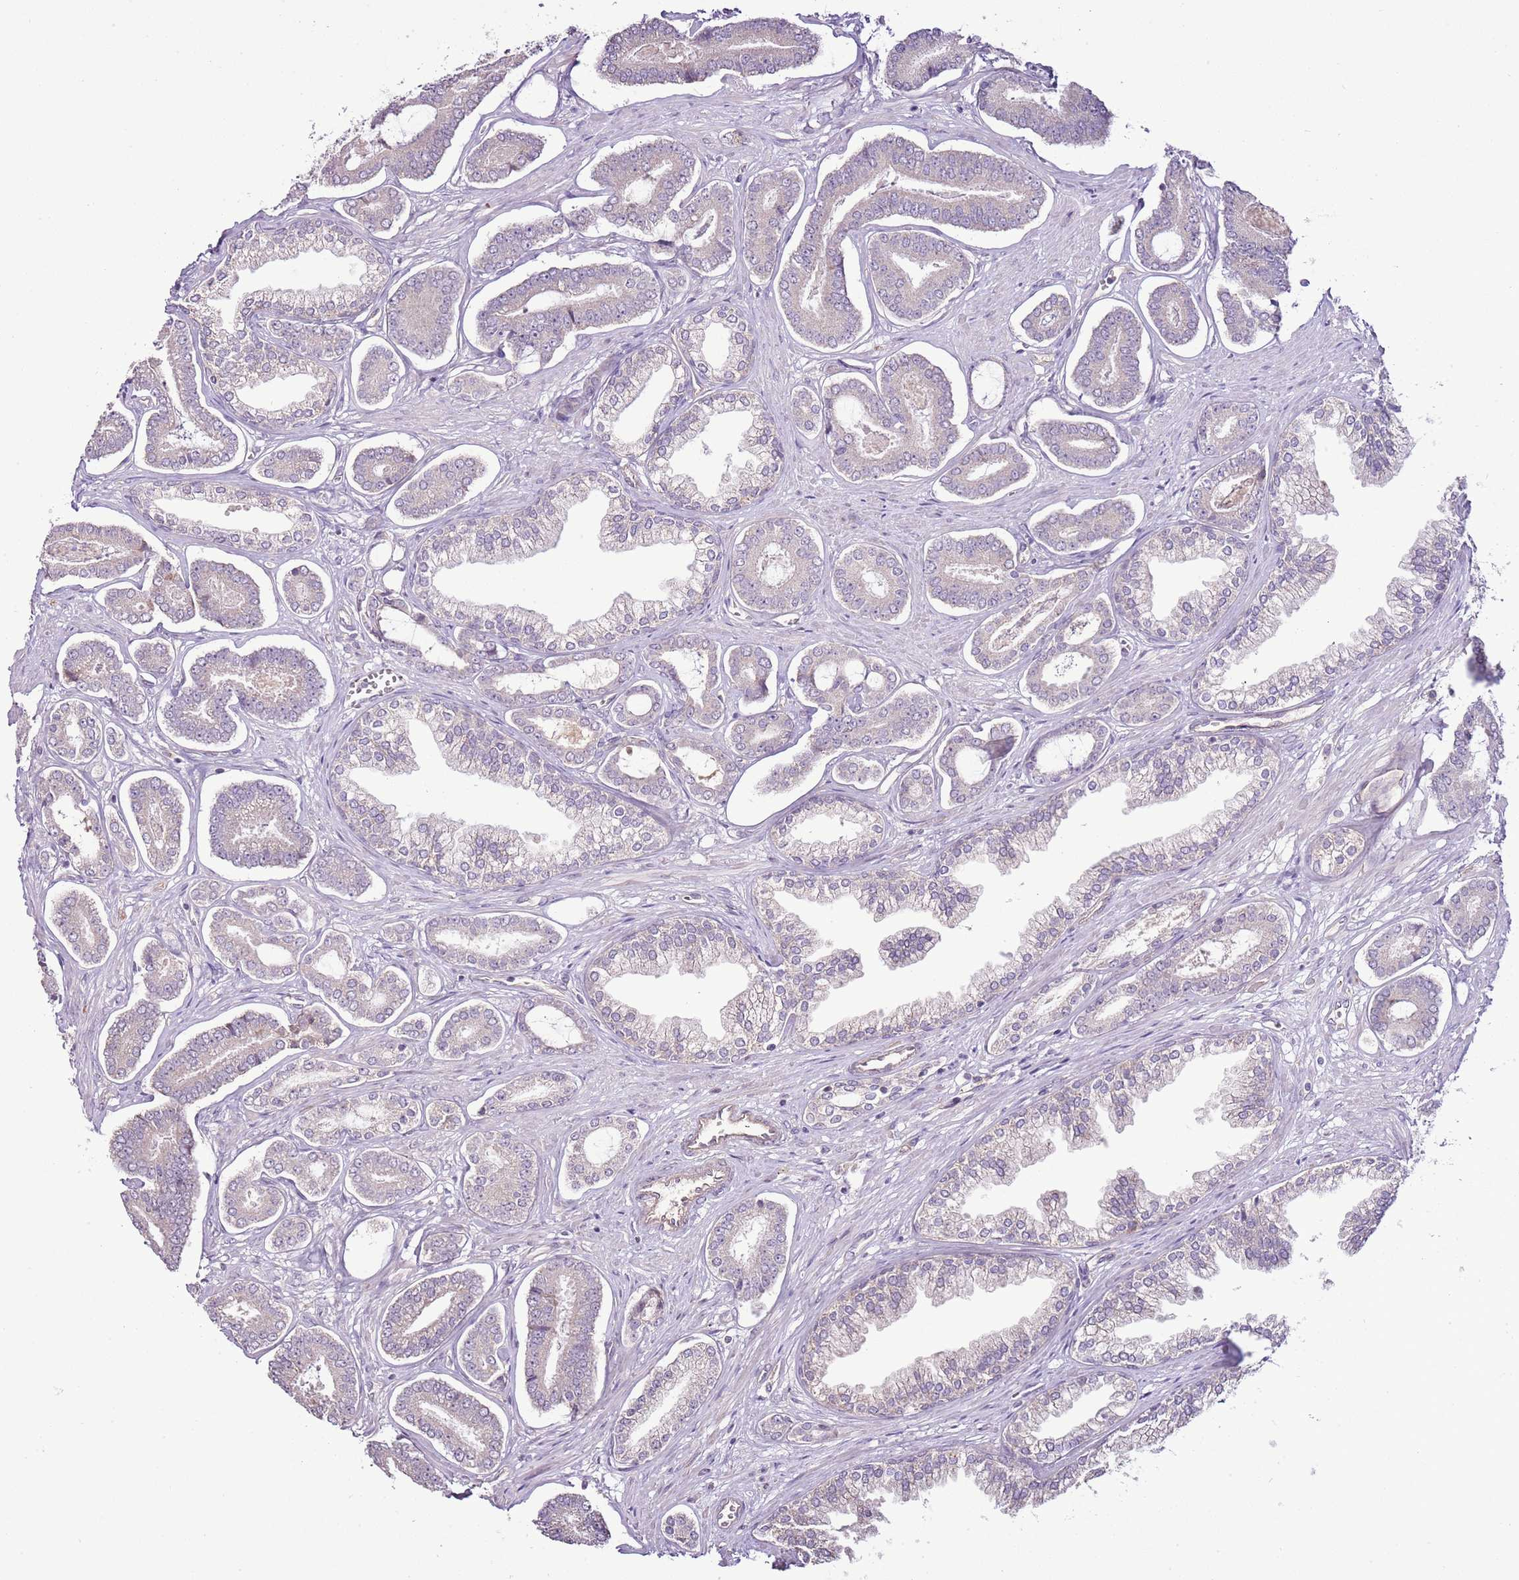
{"staining": {"intensity": "negative", "quantity": "none", "location": "none"}, "tissue": "prostate cancer", "cell_type": "Tumor cells", "image_type": "cancer", "snomed": [{"axis": "morphology", "description": "Adenocarcinoma, NOS"}, {"axis": "topography", "description": "Prostate and seminal vesicle, NOS"}], "caption": "This is an immunohistochemistry micrograph of adenocarcinoma (prostate). There is no staining in tumor cells.", "gene": "CMKLR1", "patient": {"sex": "male", "age": 76}}